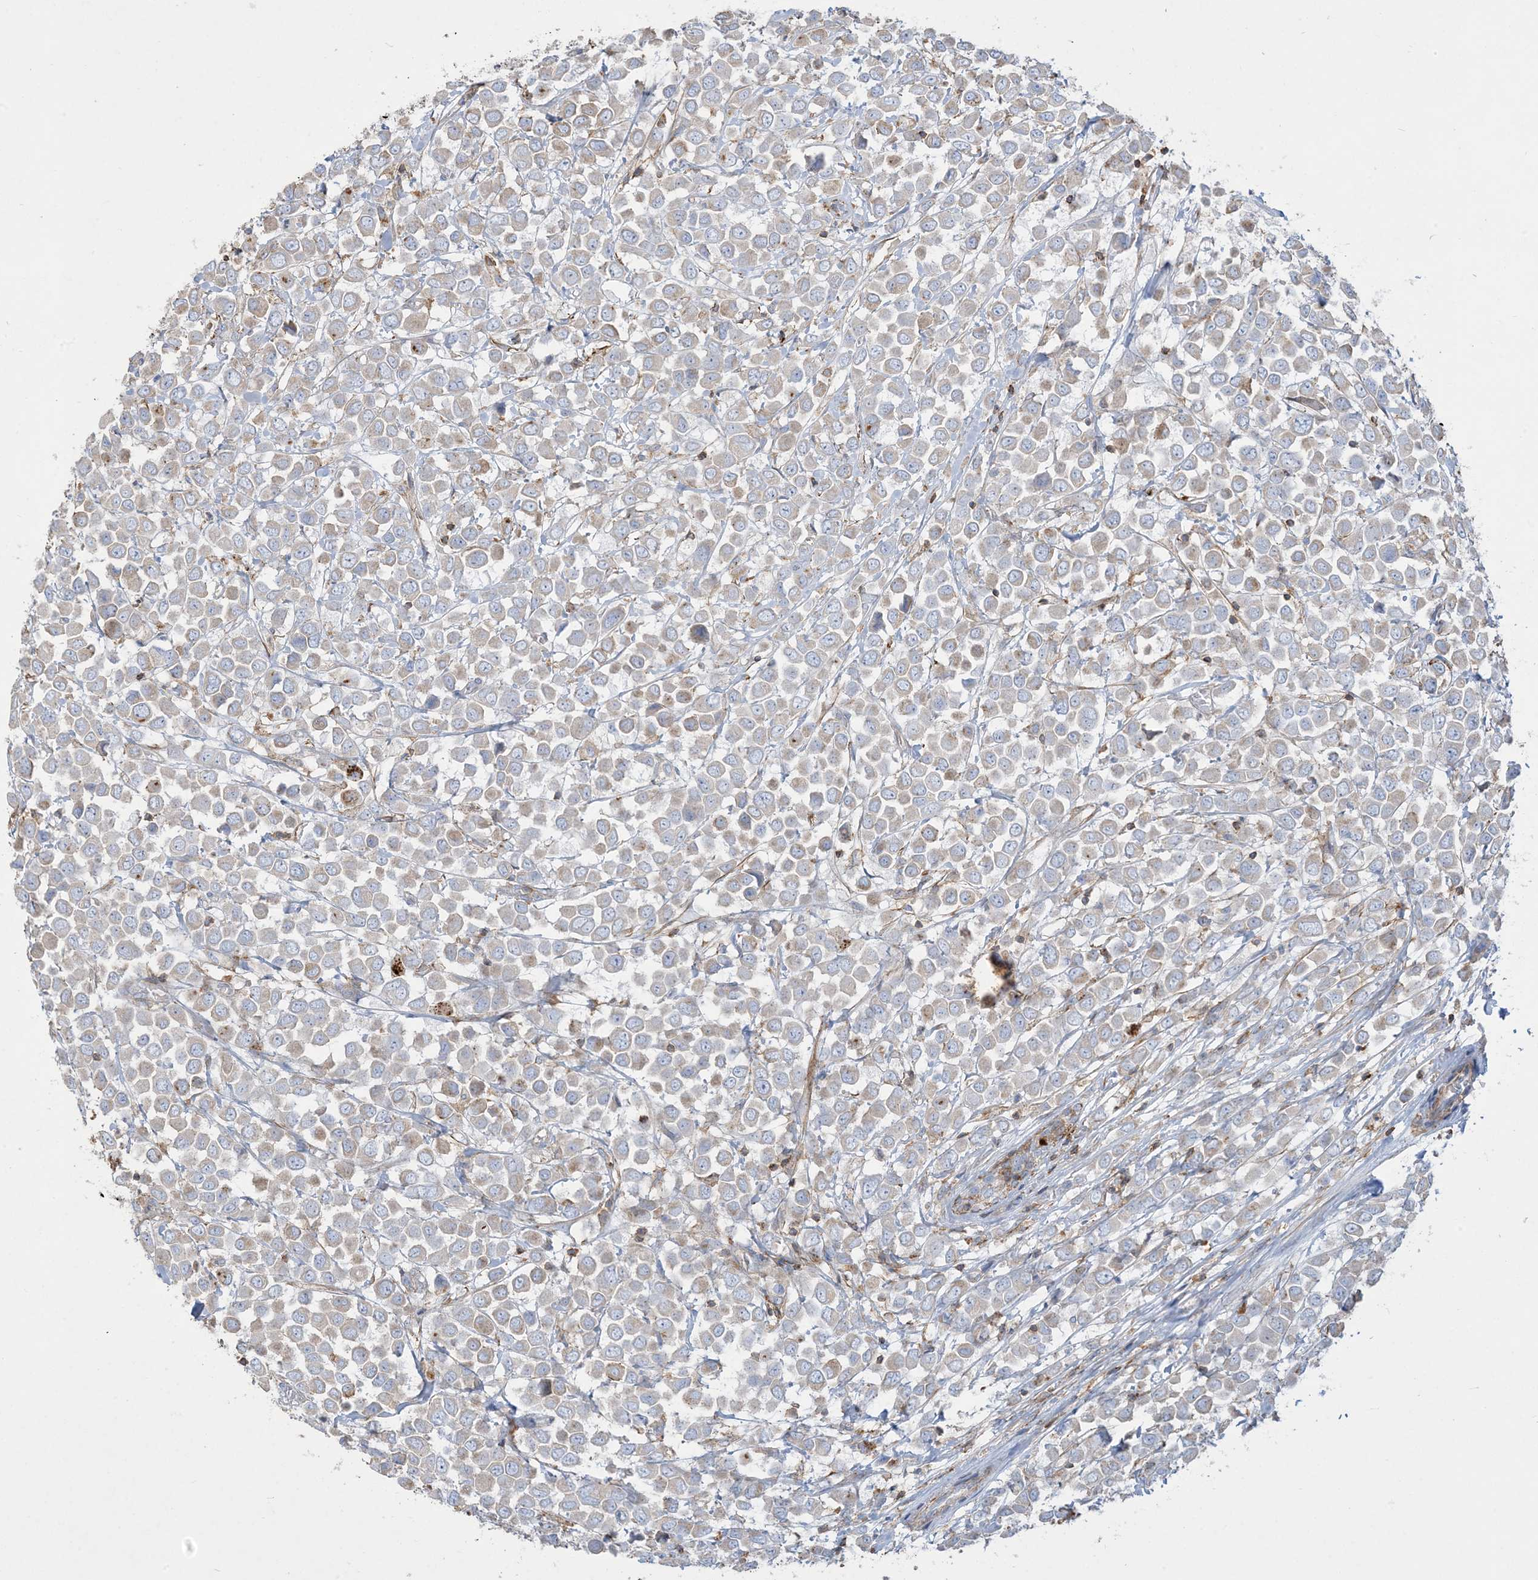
{"staining": {"intensity": "weak", "quantity": "<25%", "location": "cytoplasmic/membranous"}, "tissue": "breast cancer", "cell_type": "Tumor cells", "image_type": "cancer", "snomed": [{"axis": "morphology", "description": "Duct carcinoma"}, {"axis": "topography", "description": "Breast"}], "caption": "Immunohistochemistry (IHC) photomicrograph of intraductal carcinoma (breast) stained for a protein (brown), which reveals no staining in tumor cells.", "gene": "GTF3C2", "patient": {"sex": "female", "age": 61}}